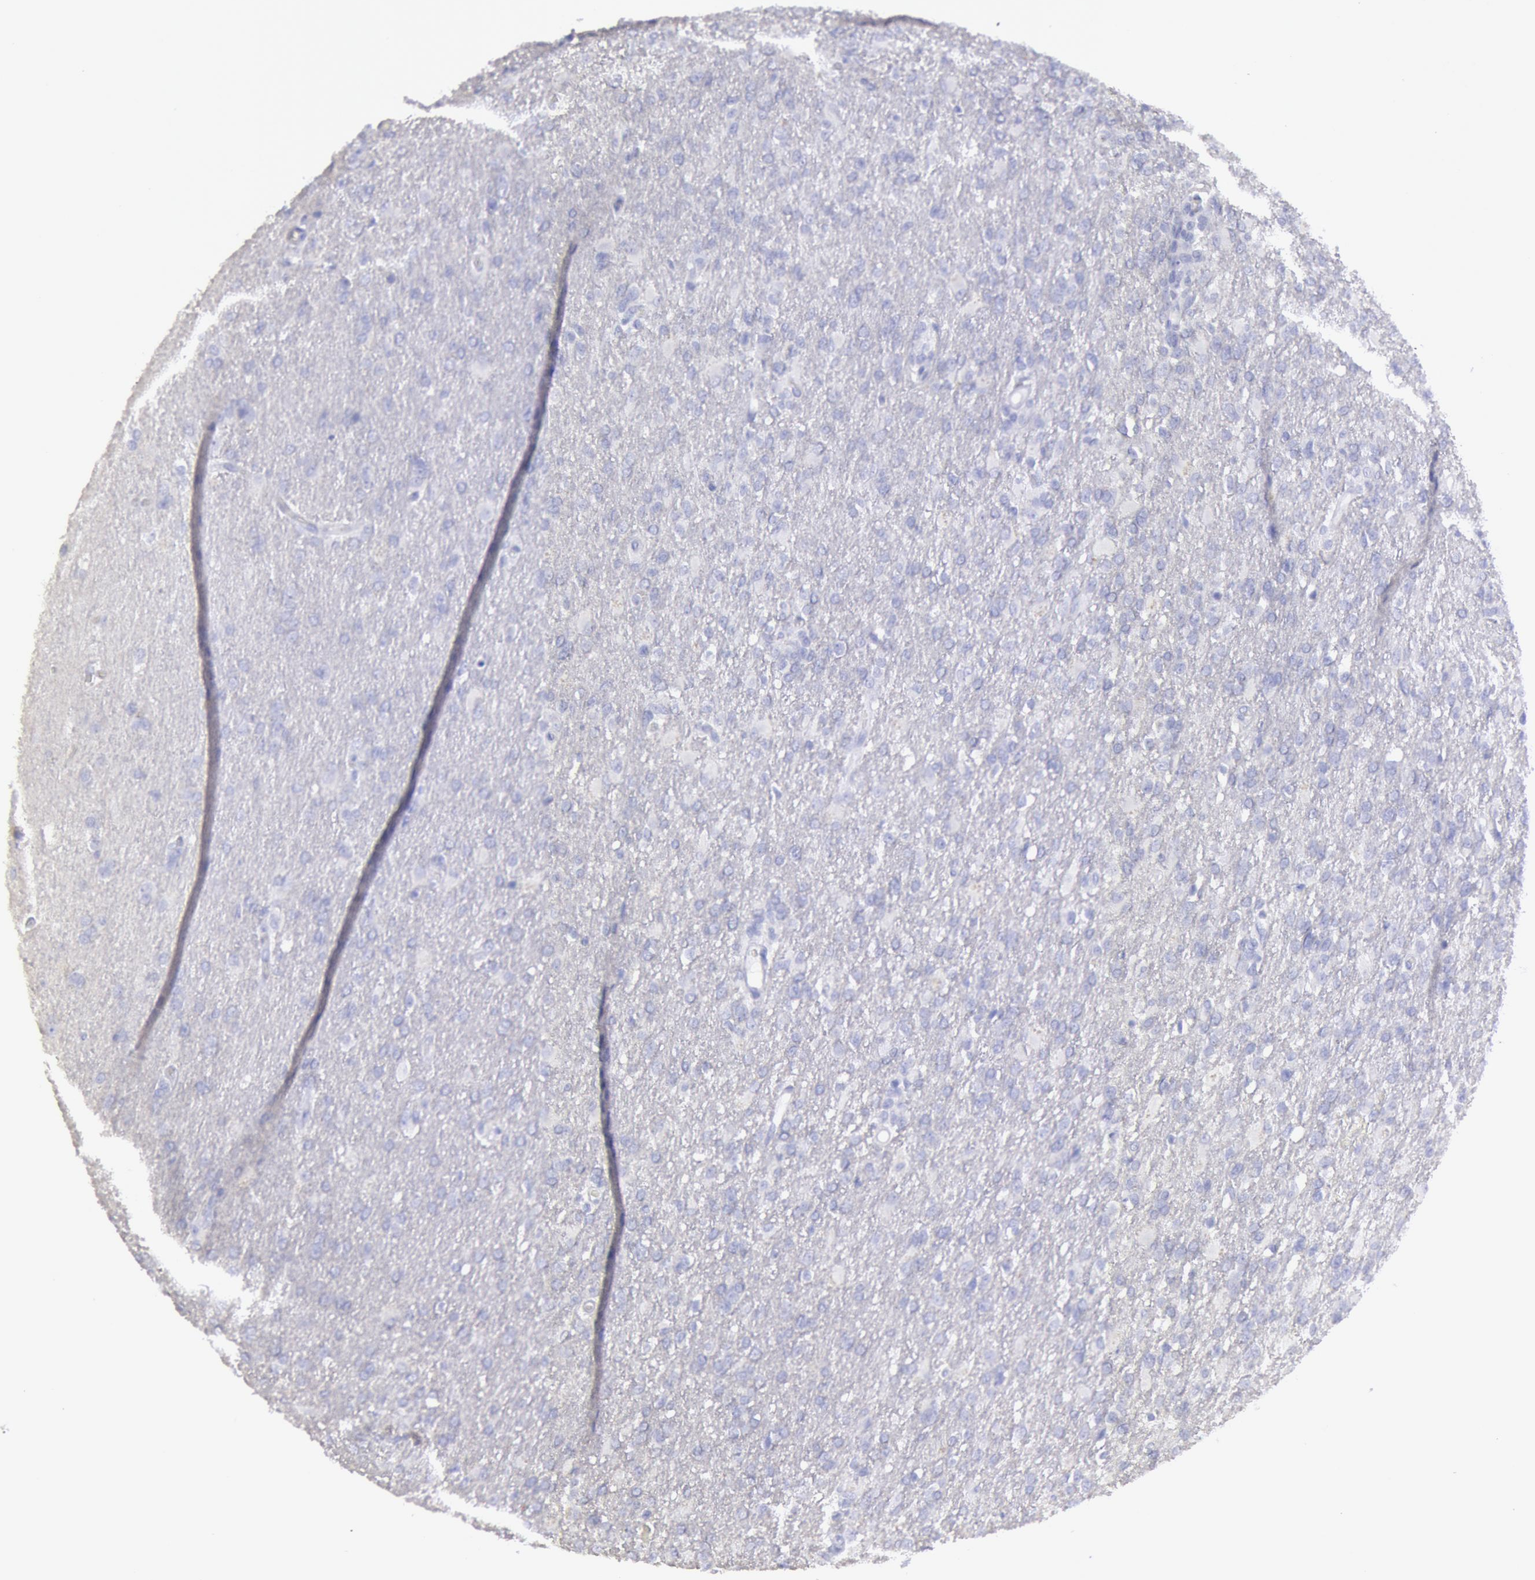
{"staining": {"intensity": "negative", "quantity": "none", "location": "none"}, "tissue": "glioma", "cell_type": "Tumor cells", "image_type": "cancer", "snomed": [{"axis": "morphology", "description": "Glioma, malignant, High grade"}, {"axis": "topography", "description": "Brain"}], "caption": "Tumor cells are negative for protein expression in human malignant glioma (high-grade).", "gene": "MYH7", "patient": {"sex": "male", "age": 68}}